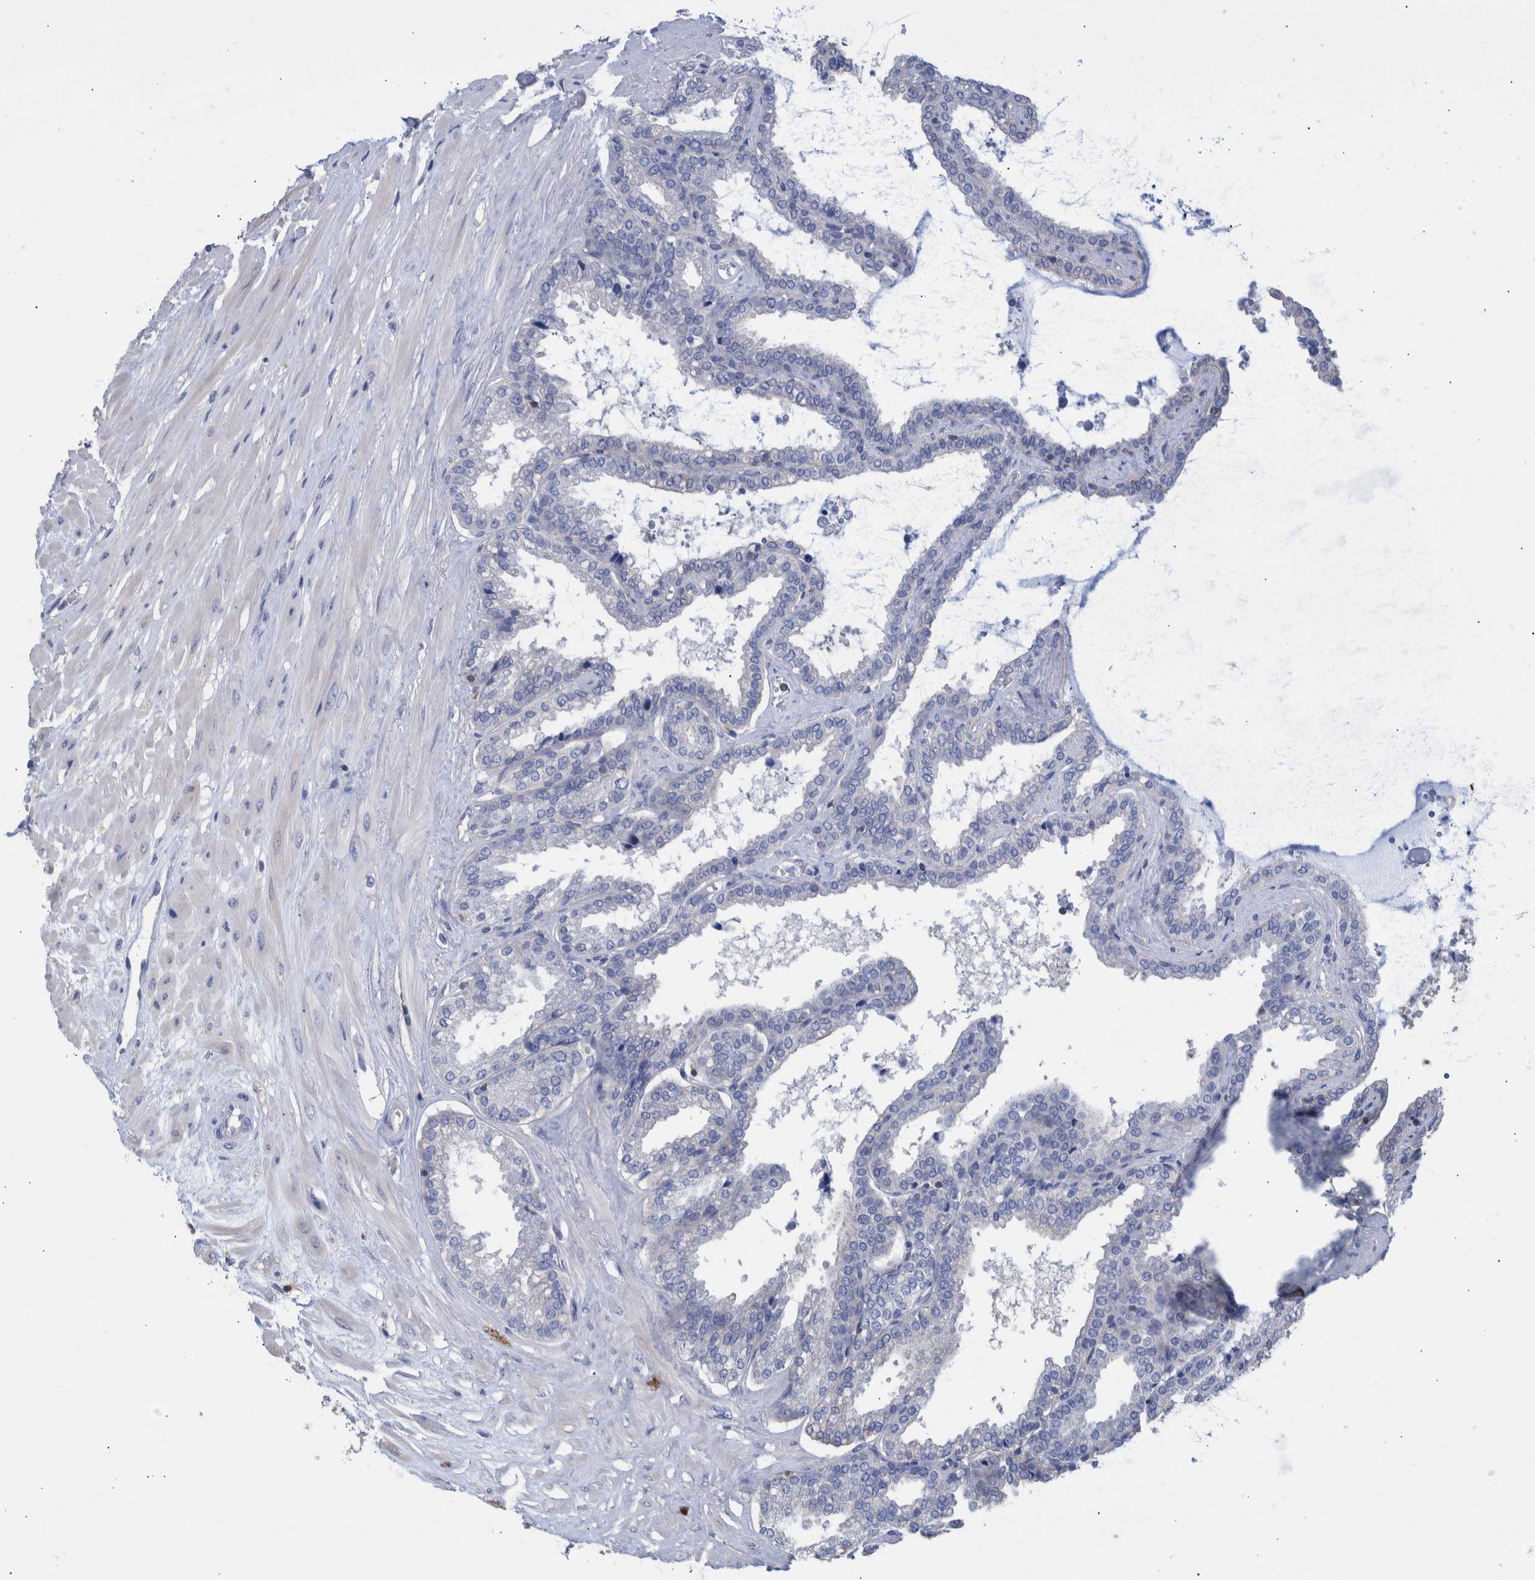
{"staining": {"intensity": "negative", "quantity": "none", "location": "none"}, "tissue": "seminal vesicle", "cell_type": "Glandular cells", "image_type": "normal", "snomed": [{"axis": "morphology", "description": "Normal tissue, NOS"}, {"axis": "topography", "description": "Seminal veicle"}], "caption": "IHC of normal human seminal vesicle shows no expression in glandular cells.", "gene": "PPP3CC", "patient": {"sex": "male", "age": 46}}